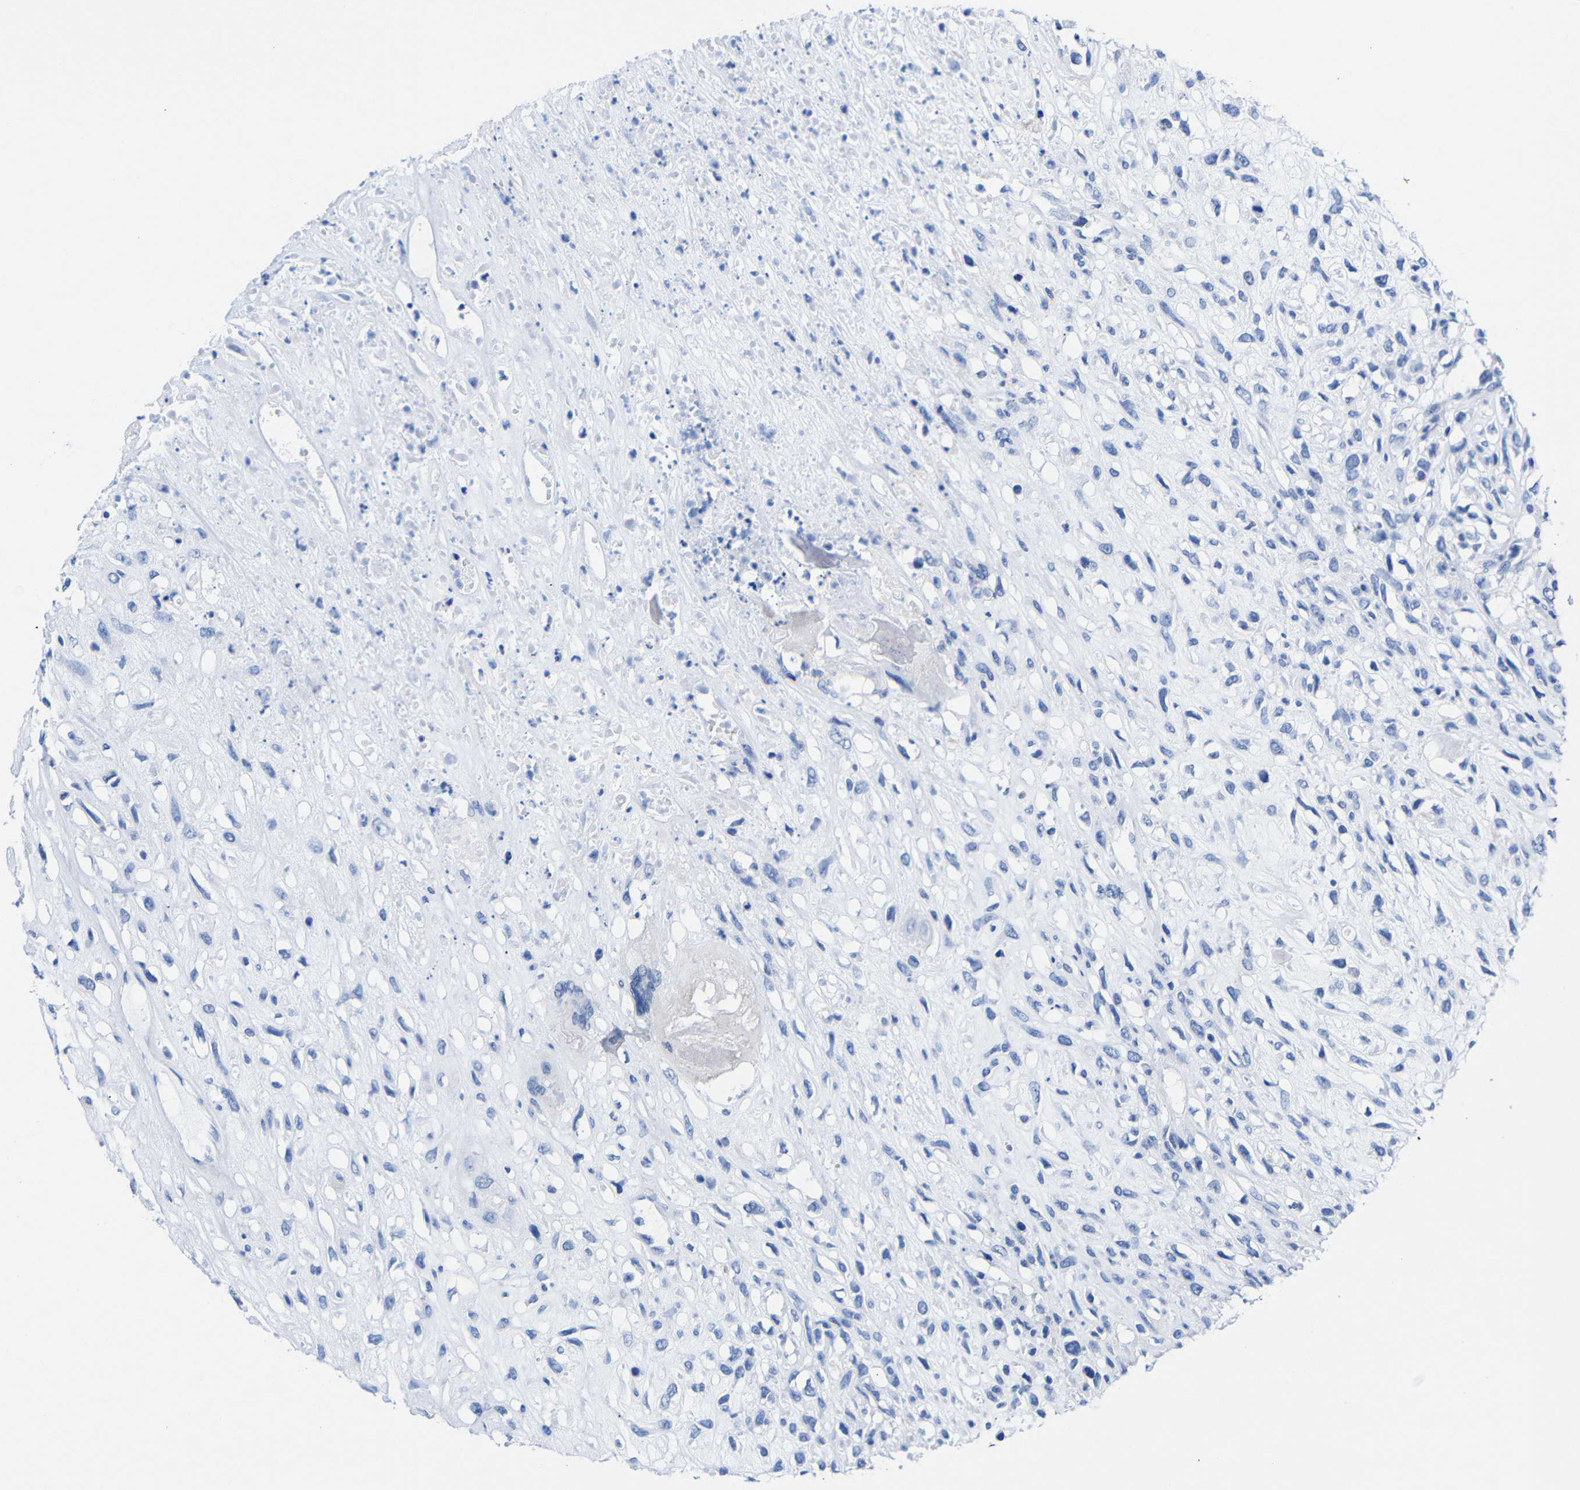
{"staining": {"intensity": "negative", "quantity": "none", "location": "none"}, "tissue": "head and neck cancer", "cell_type": "Tumor cells", "image_type": "cancer", "snomed": [{"axis": "morphology", "description": "Necrosis, NOS"}, {"axis": "morphology", "description": "Neoplasm, malignant, NOS"}, {"axis": "topography", "description": "Salivary gland"}, {"axis": "topography", "description": "Head-Neck"}], "caption": "An image of malignant neoplasm (head and neck) stained for a protein displays no brown staining in tumor cells. (DAB IHC visualized using brightfield microscopy, high magnification).", "gene": "PEBP1", "patient": {"sex": "male", "age": 43}}